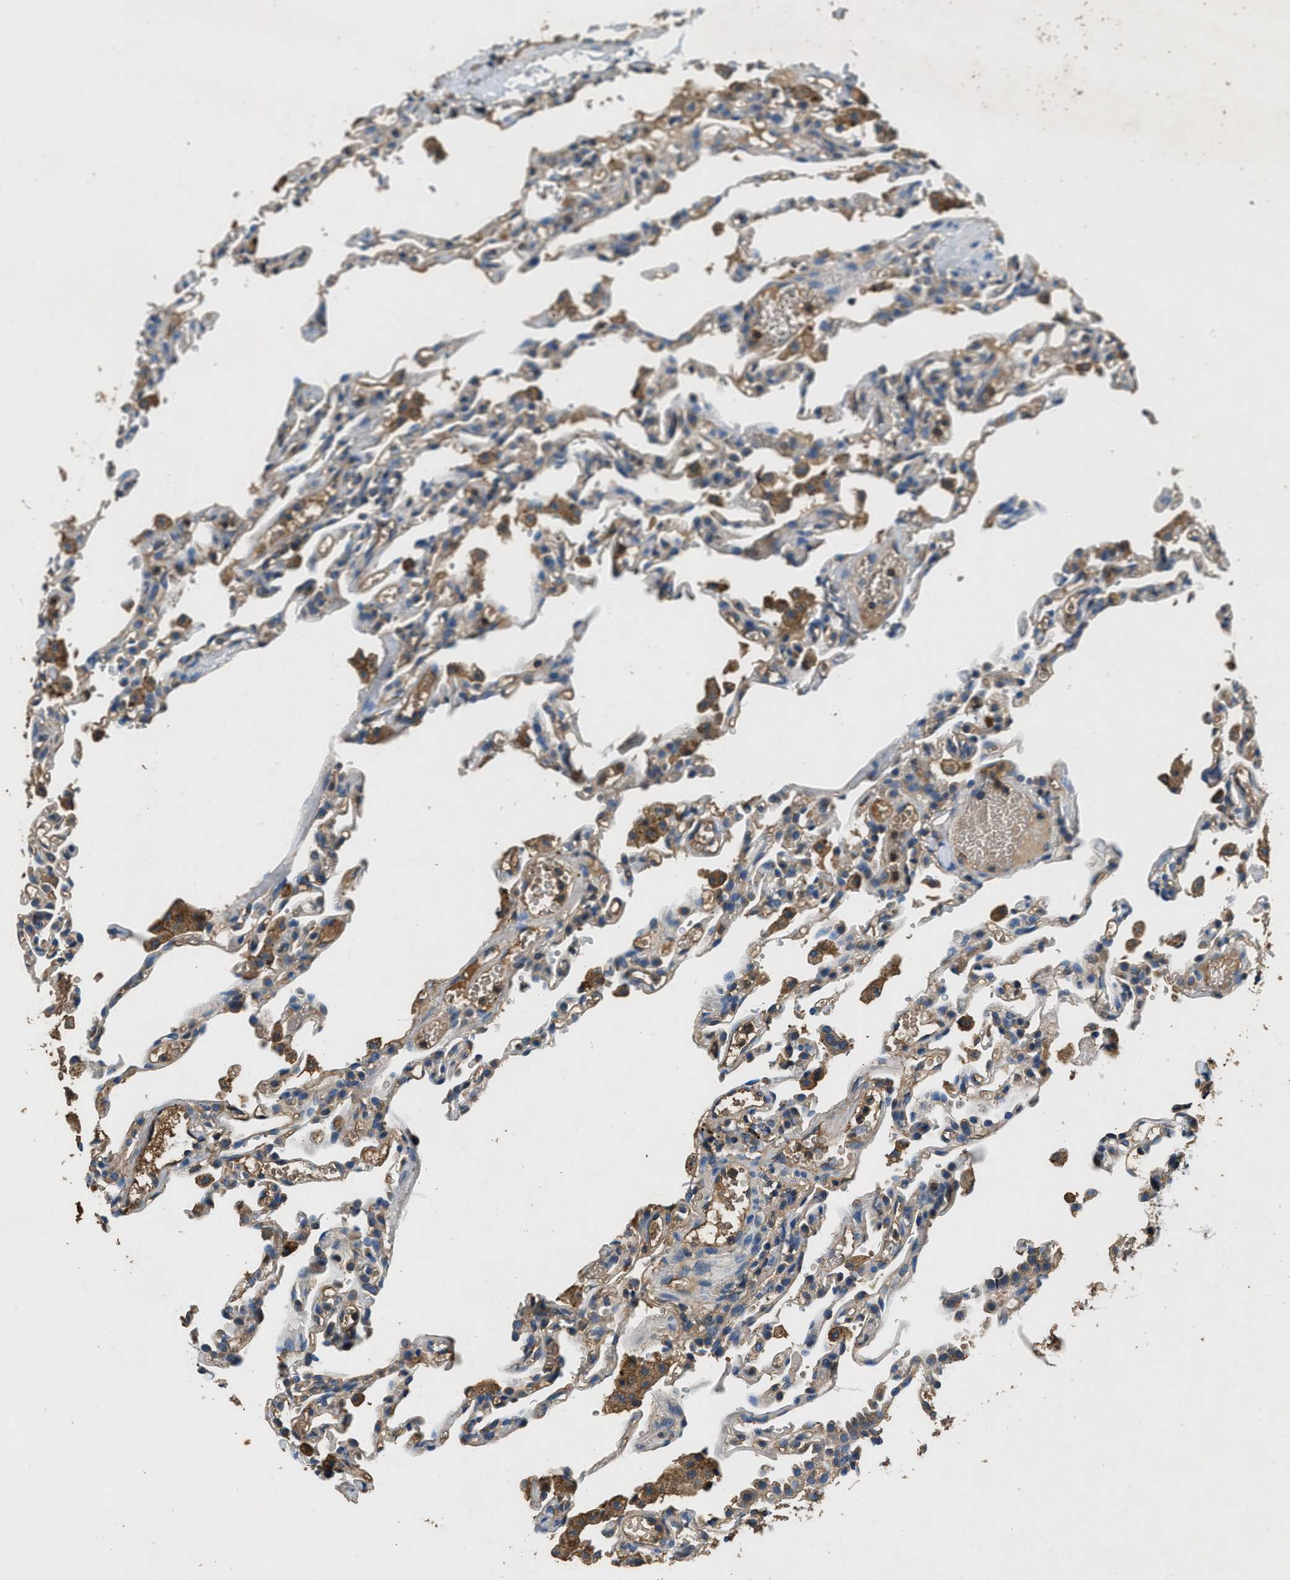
{"staining": {"intensity": "weak", "quantity": ">75%", "location": "cytoplasmic/membranous"}, "tissue": "lung", "cell_type": "Alveolar cells", "image_type": "normal", "snomed": [{"axis": "morphology", "description": "Normal tissue, NOS"}, {"axis": "topography", "description": "Lung"}], "caption": "High-power microscopy captured an IHC histopathology image of unremarkable lung, revealing weak cytoplasmic/membranous staining in about >75% of alveolar cells.", "gene": "BLOC1S1", "patient": {"sex": "male", "age": 21}}